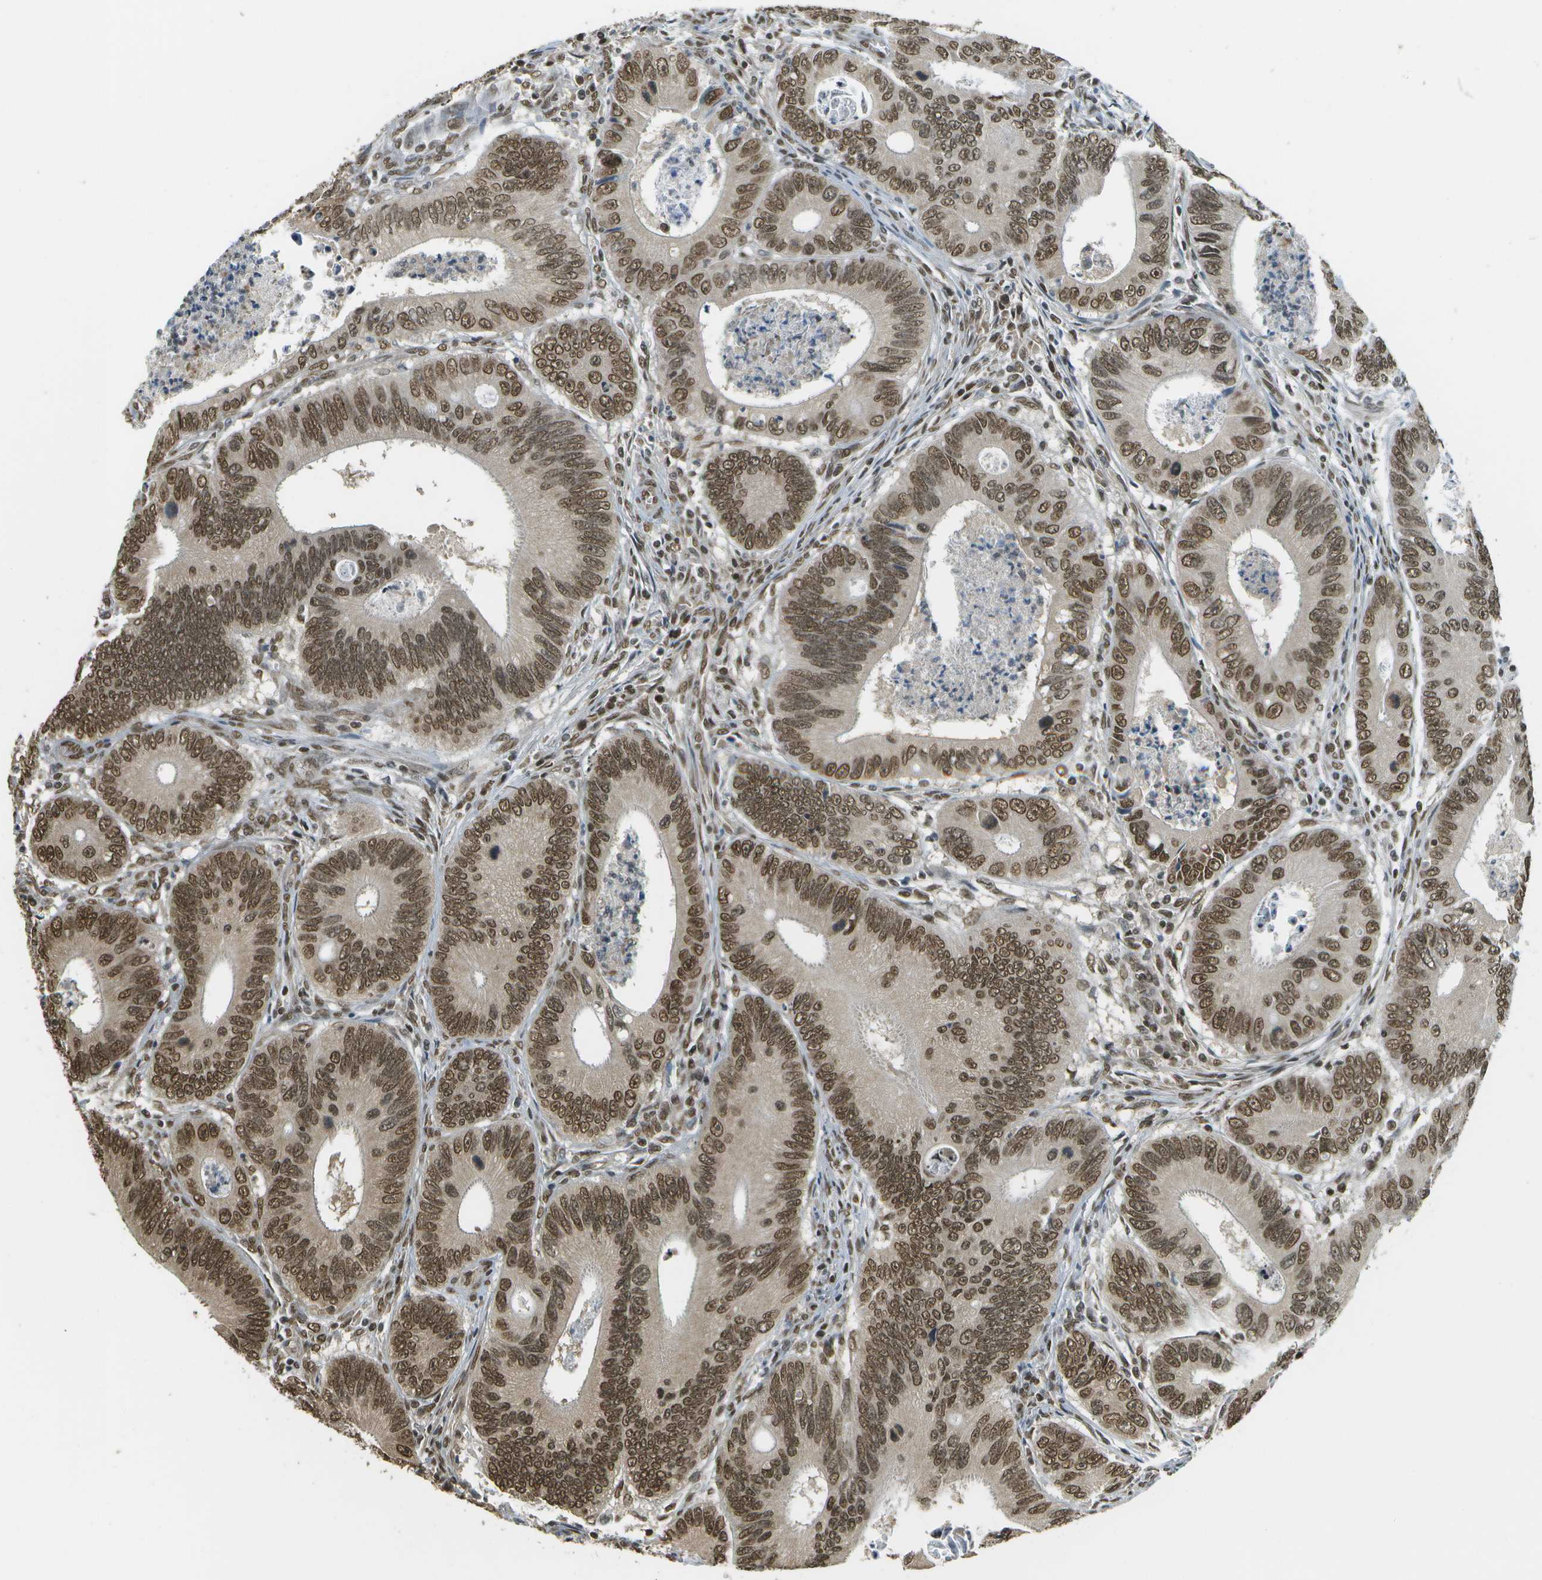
{"staining": {"intensity": "moderate", "quantity": ">75%", "location": "nuclear"}, "tissue": "colorectal cancer", "cell_type": "Tumor cells", "image_type": "cancer", "snomed": [{"axis": "morphology", "description": "Inflammation, NOS"}, {"axis": "morphology", "description": "Adenocarcinoma, NOS"}, {"axis": "topography", "description": "Colon"}], "caption": "IHC of human colorectal cancer (adenocarcinoma) exhibits medium levels of moderate nuclear staining in about >75% of tumor cells.", "gene": "ABL2", "patient": {"sex": "male", "age": 72}}